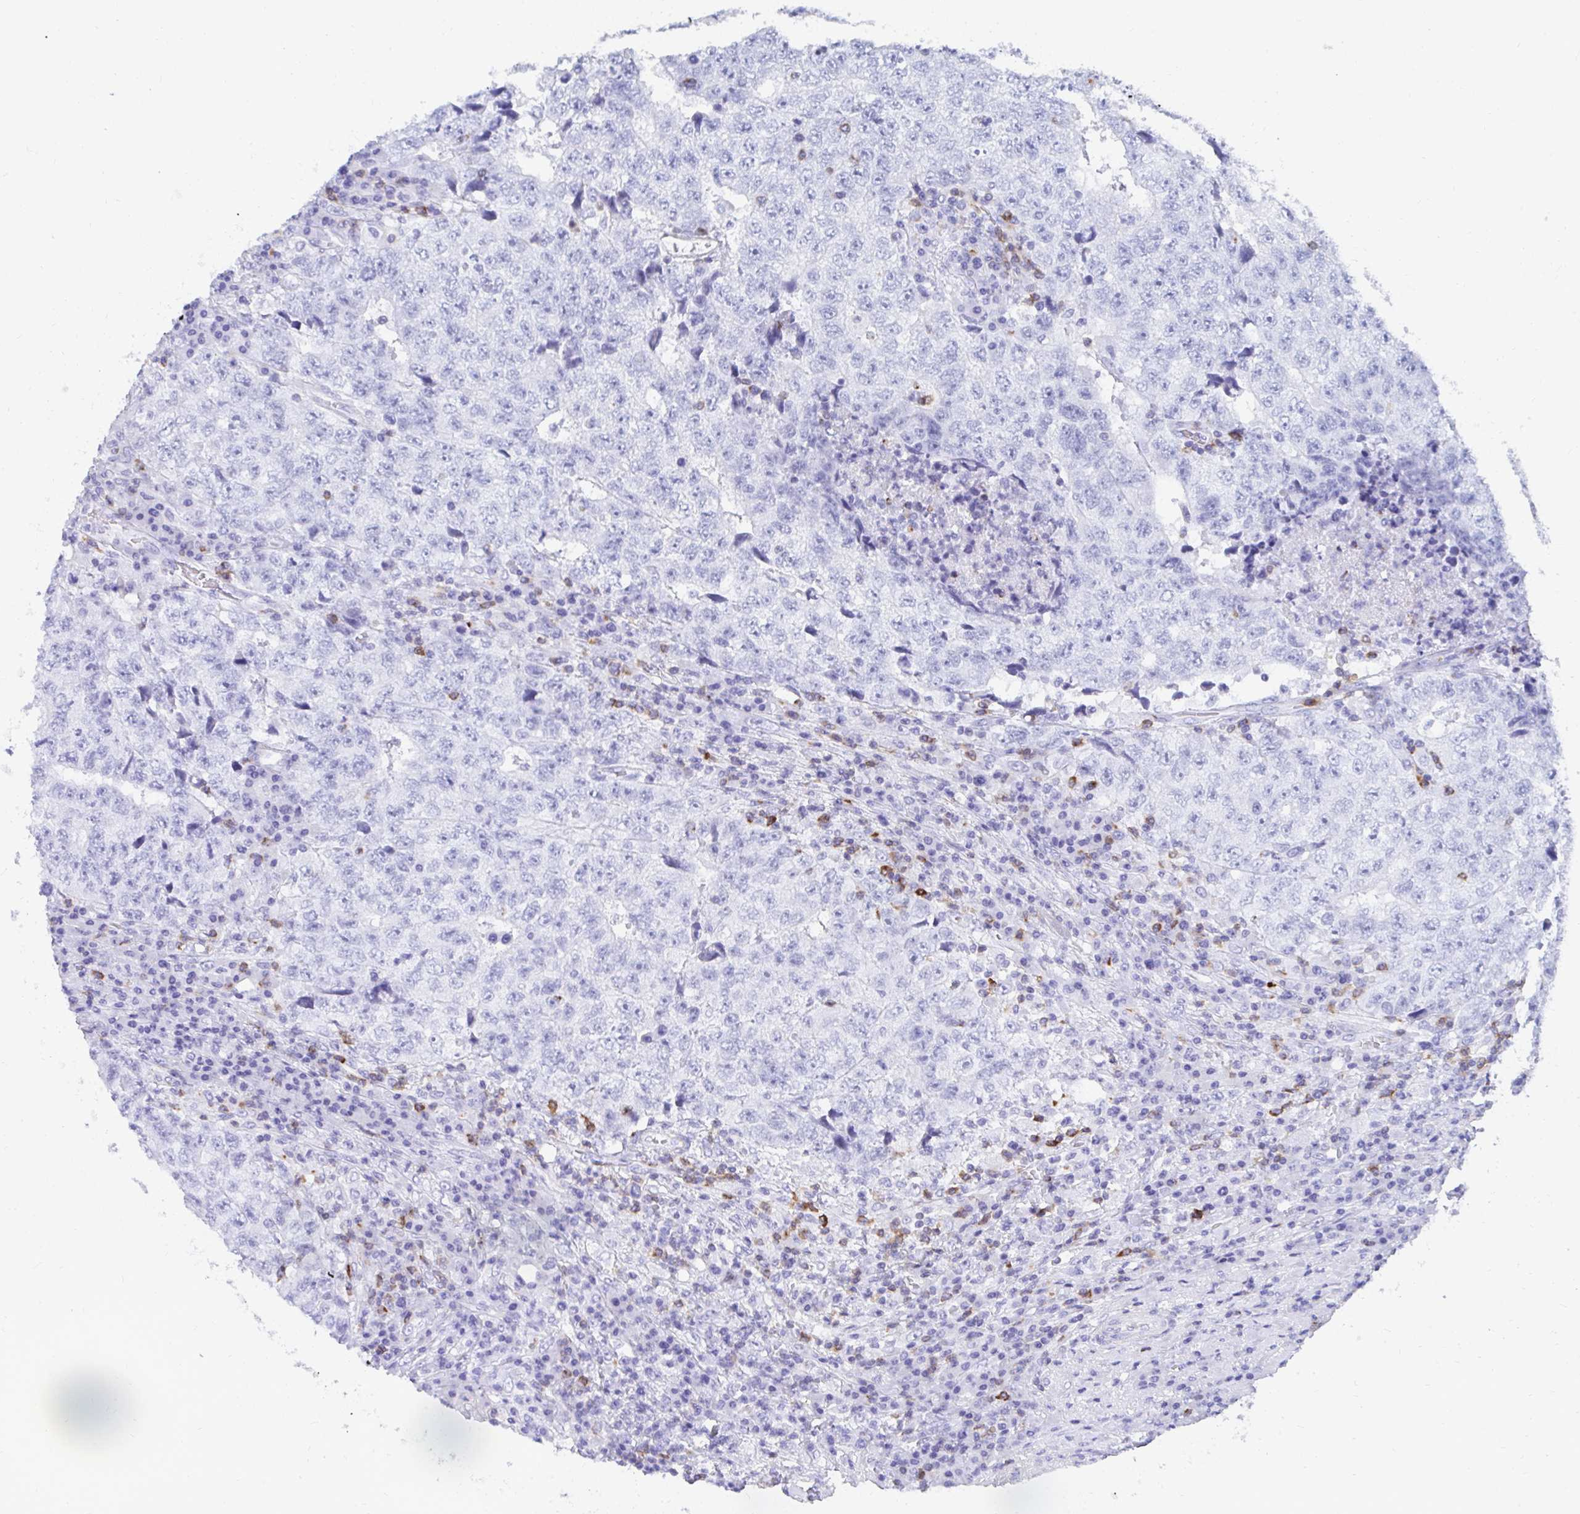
{"staining": {"intensity": "negative", "quantity": "none", "location": "none"}, "tissue": "testis cancer", "cell_type": "Tumor cells", "image_type": "cancer", "snomed": [{"axis": "morphology", "description": "Necrosis, NOS"}, {"axis": "morphology", "description": "Carcinoma, Embryonal, NOS"}, {"axis": "topography", "description": "Testis"}], "caption": "Immunohistochemistry (IHC) of testis cancer (embryonal carcinoma) demonstrates no positivity in tumor cells.", "gene": "CD7", "patient": {"sex": "male", "age": 19}}